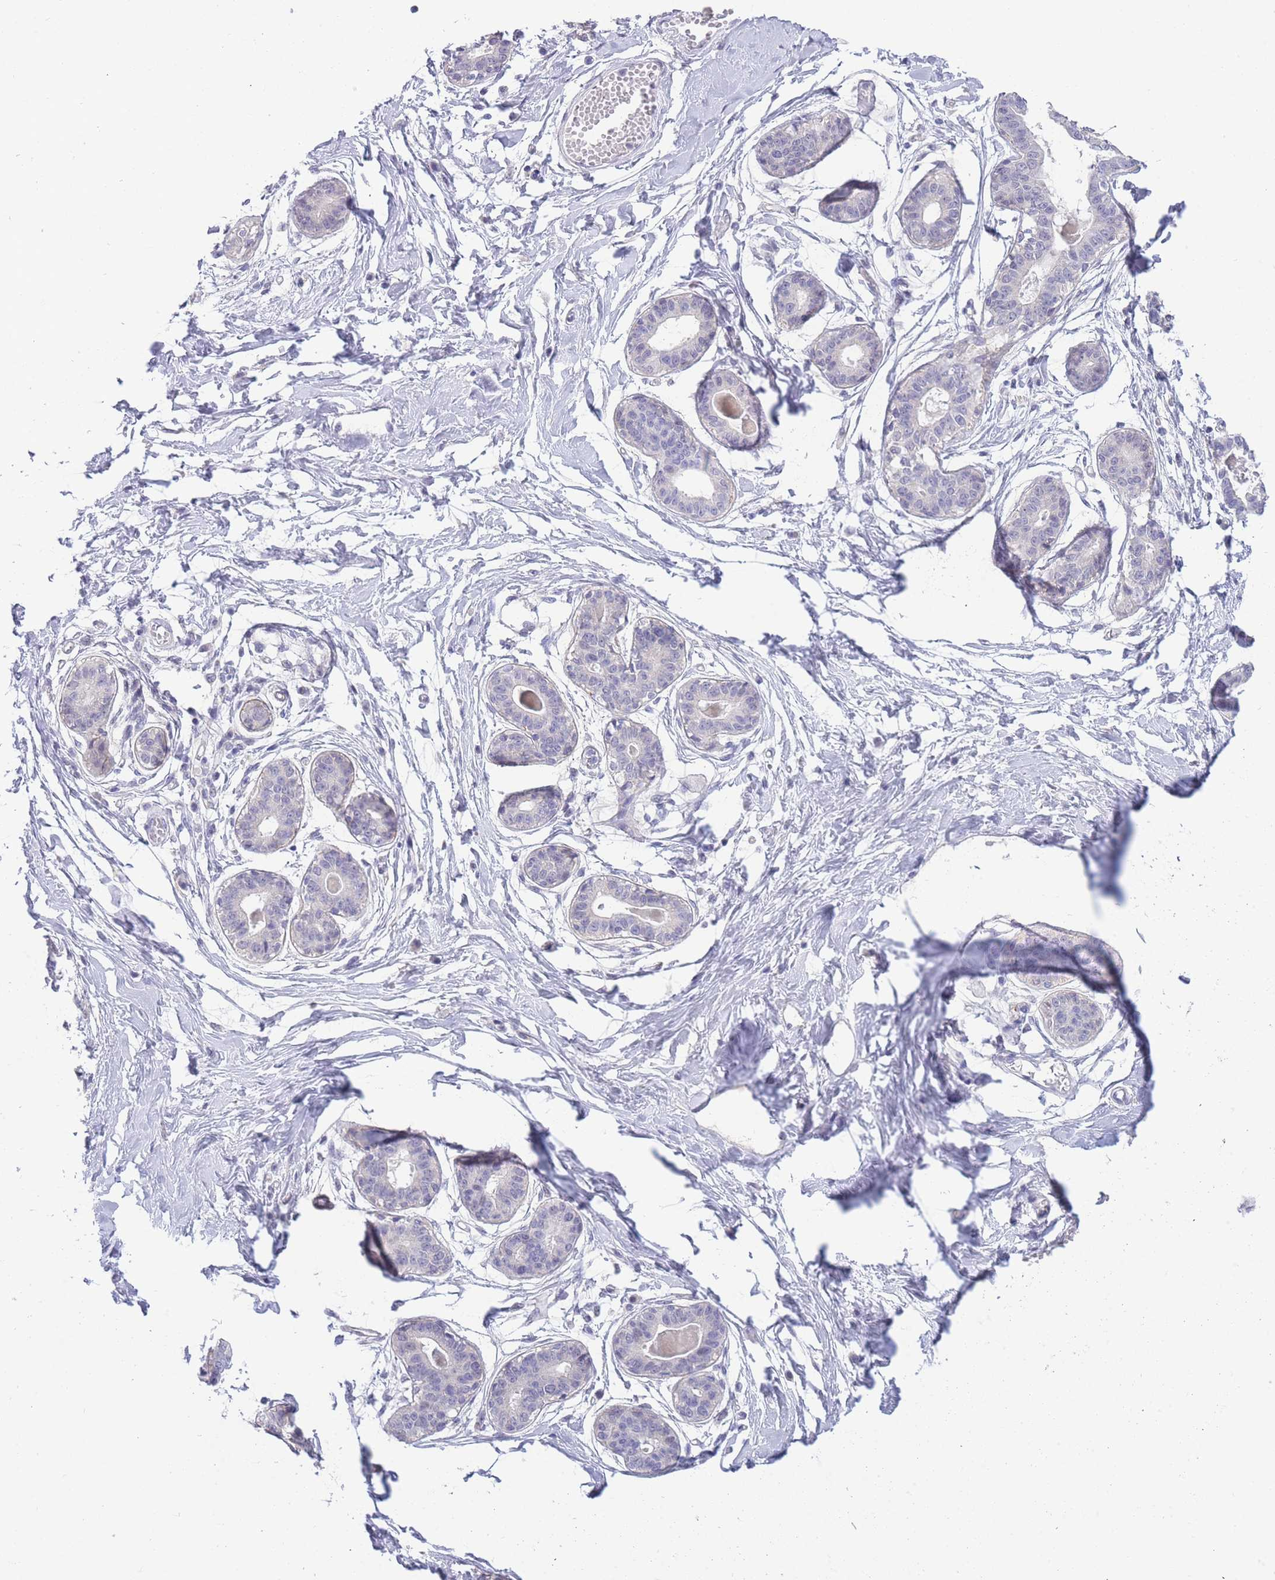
{"staining": {"intensity": "negative", "quantity": "none", "location": "none"}, "tissue": "breast", "cell_type": "Adipocytes", "image_type": "normal", "snomed": [{"axis": "morphology", "description": "Normal tissue, NOS"}, {"axis": "topography", "description": "Breast"}], "caption": "Adipocytes show no significant staining in normal breast. (IHC, brightfield microscopy, high magnification).", "gene": "PRR23A", "patient": {"sex": "female", "age": 45}}